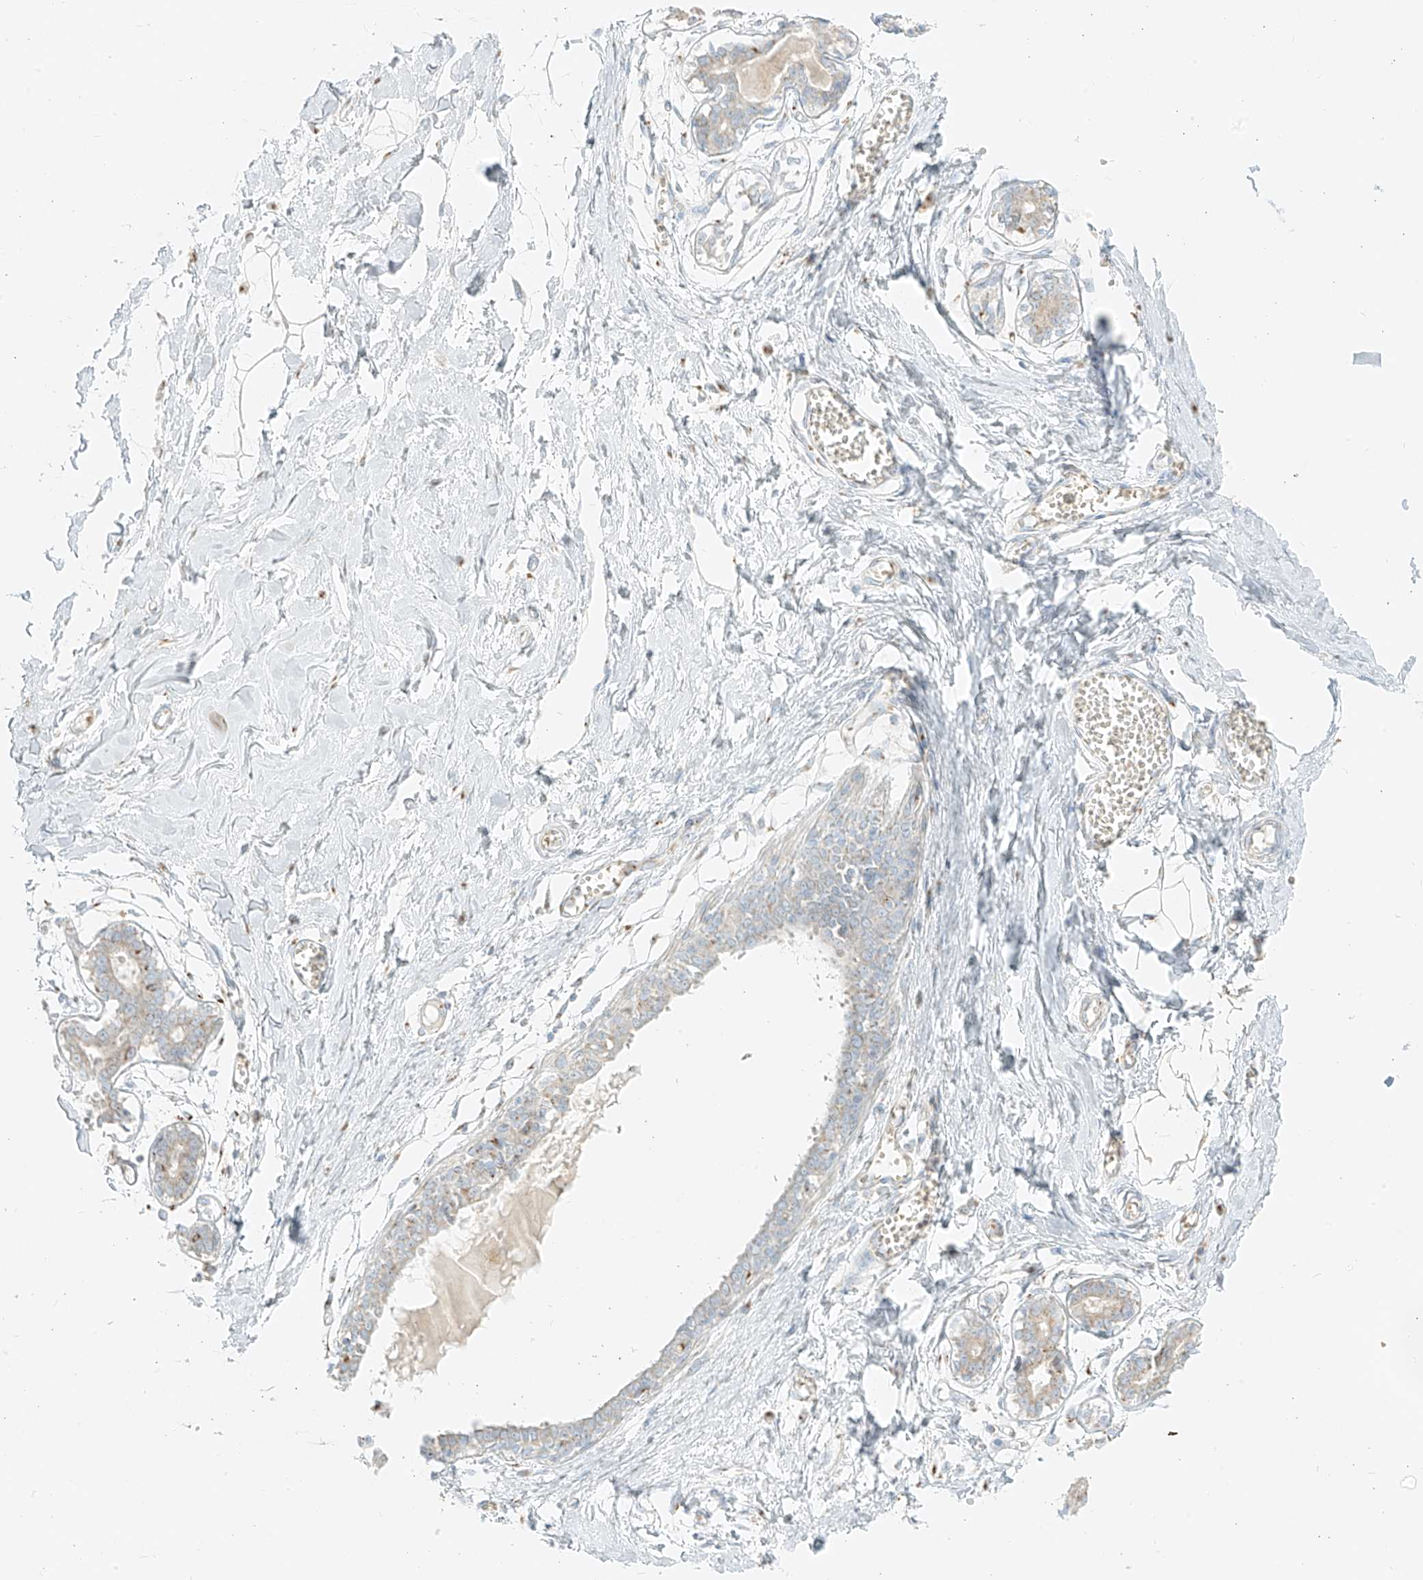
{"staining": {"intensity": "negative", "quantity": "none", "location": "none"}, "tissue": "breast", "cell_type": "Adipocytes", "image_type": "normal", "snomed": [{"axis": "morphology", "description": "Normal tissue, NOS"}, {"axis": "topography", "description": "Breast"}], "caption": "A photomicrograph of breast stained for a protein demonstrates no brown staining in adipocytes. Brightfield microscopy of IHC stained with DAB (3,3'-diaminobenzidine) (brown) and hematoxylin (blue), captured at high magnification.", "gene": "TMEM87B", "patient": {"sex": "female", "age": 27}}